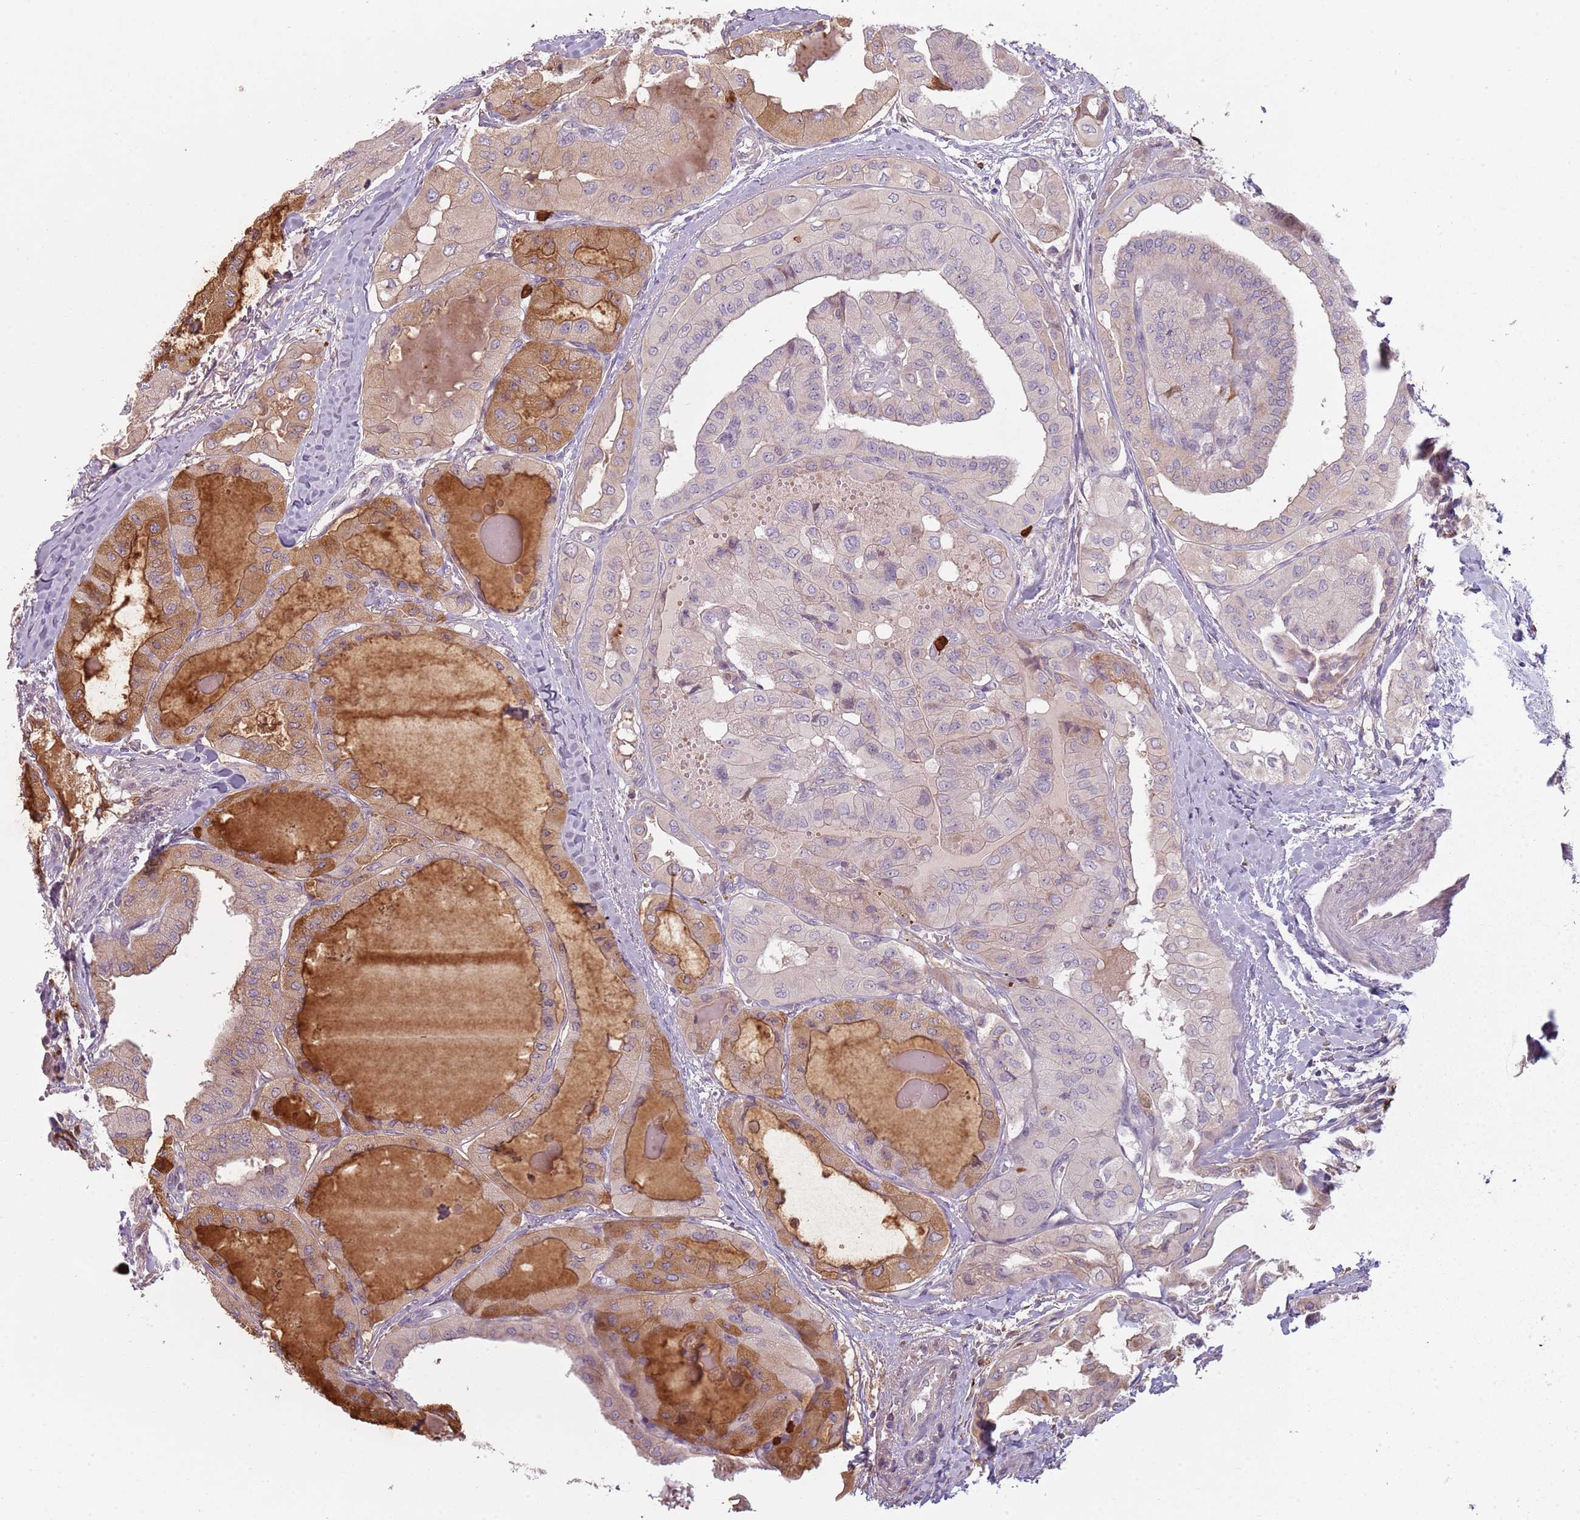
{"staining": {"intensity": "moderate", "quantity": "<25%", "location": "cytoplasmic/membranous"}, "tissue": "thyroid cancer", "cell_type": "Tumor cells", "image_type": "cancer", "snomed": [{"axis": "morphology", "description": "Papillary adenocarcinoma, NOS"}, {"axis": "topography", "description": "Thyroid gland"}], "caption": "Moderate cytoplasmic/membranous protein positivity is appreciated in approximately <25% of tumor cells in thyroid cancer (papillary adenocarcinoma). The protein is stained brown, and the nuclei are stained in blue (DAB IHC with brightfield microscopy, high magnification).", "gene": "SPAG4", "patient": {"sex": "female", "age": 59}}